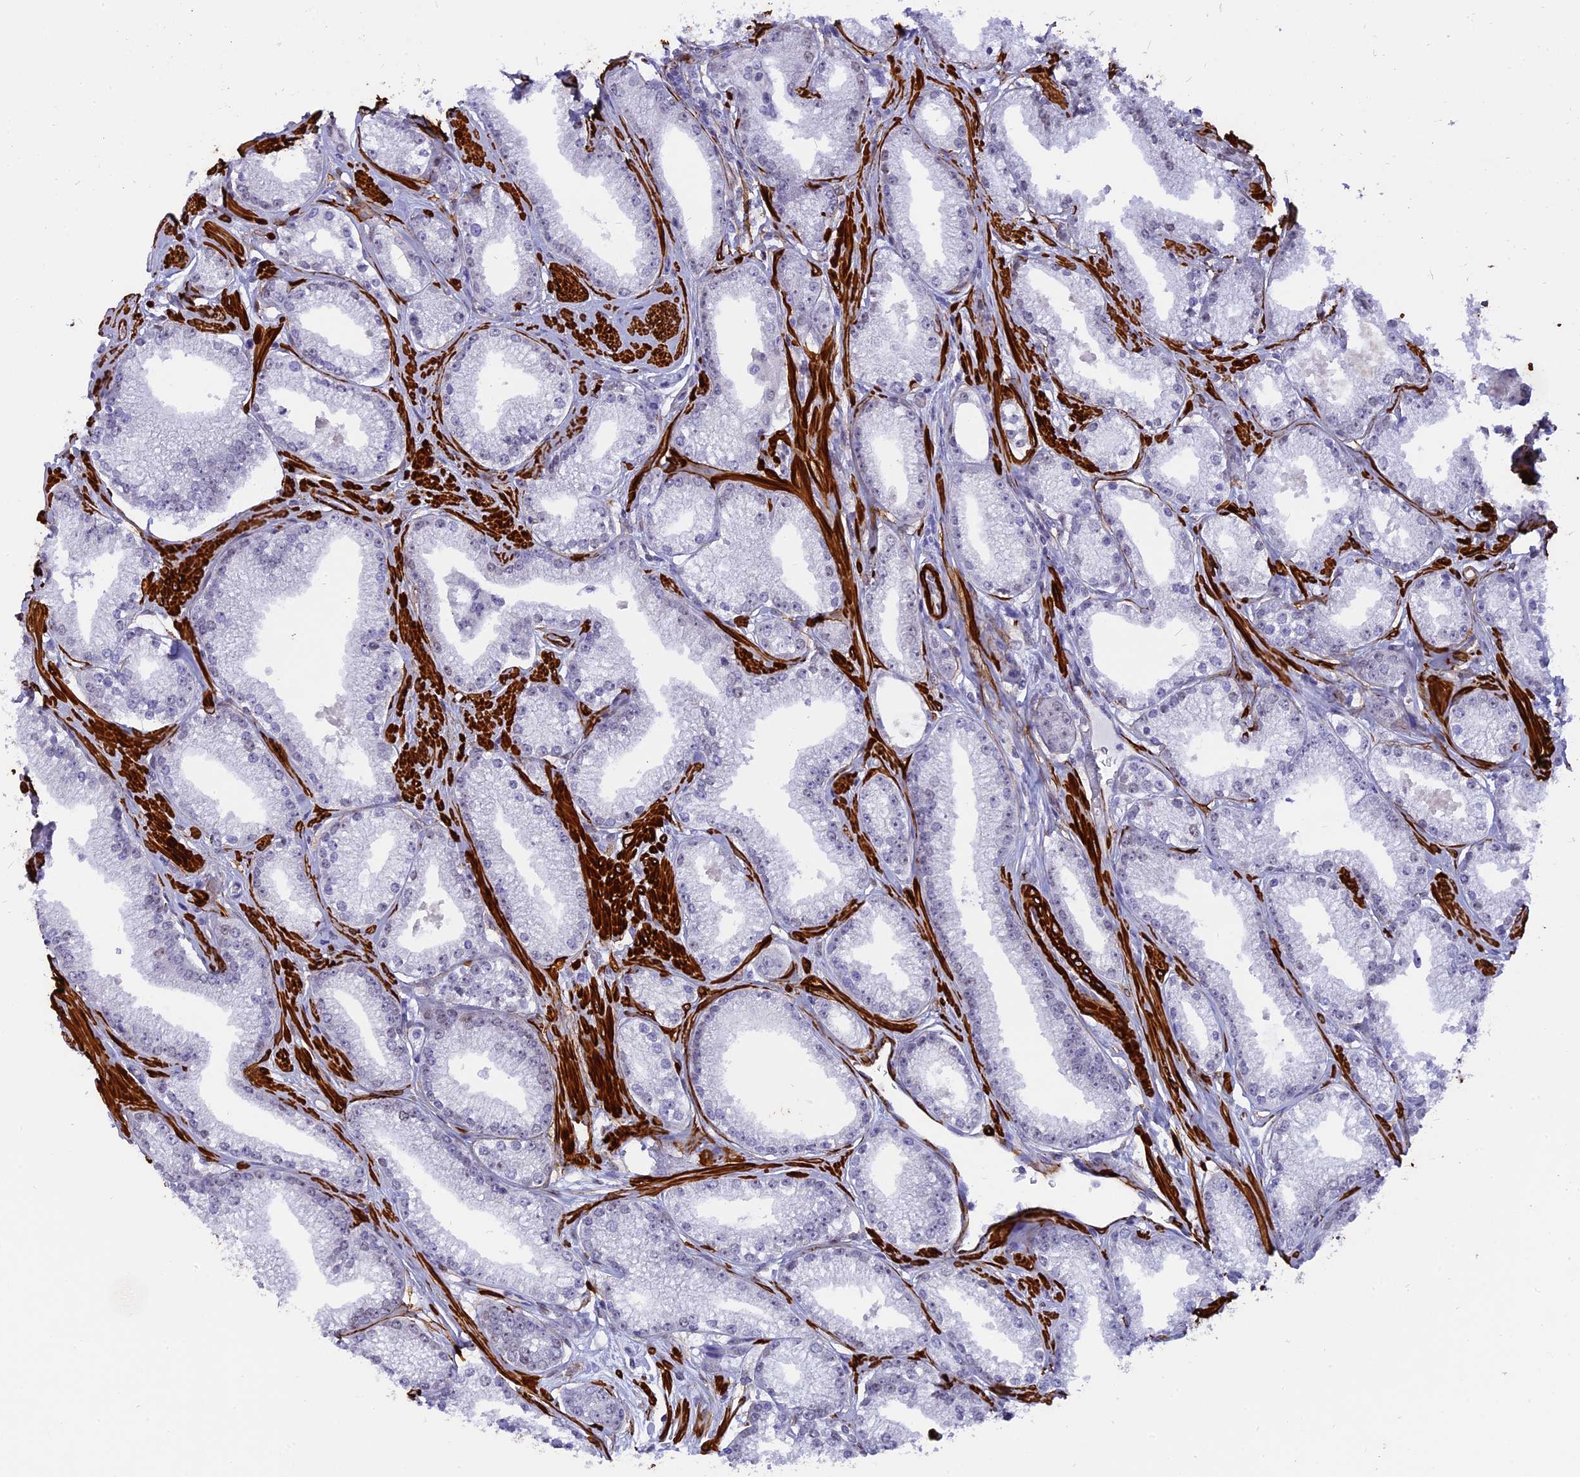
{"staining": {"intensity": "weak", "quantity": "<25%", "location": "nuclear"}, "tissue": "prostate cancer", "cell_type": "Tumor cells", "image_type": "cancer", "snomed": [{"axis": "morphology", "description": "Adenocarcinoma, High grade"}, {"axis": "topography", "description": "Prostate"}], "caption": "The photomicrograph demonstrates no significant expression in tumor cells of prostate adenocarcinoma (high-grade).", "gene": "CENPV", "patient": {"sex": "male", "age": 67}}